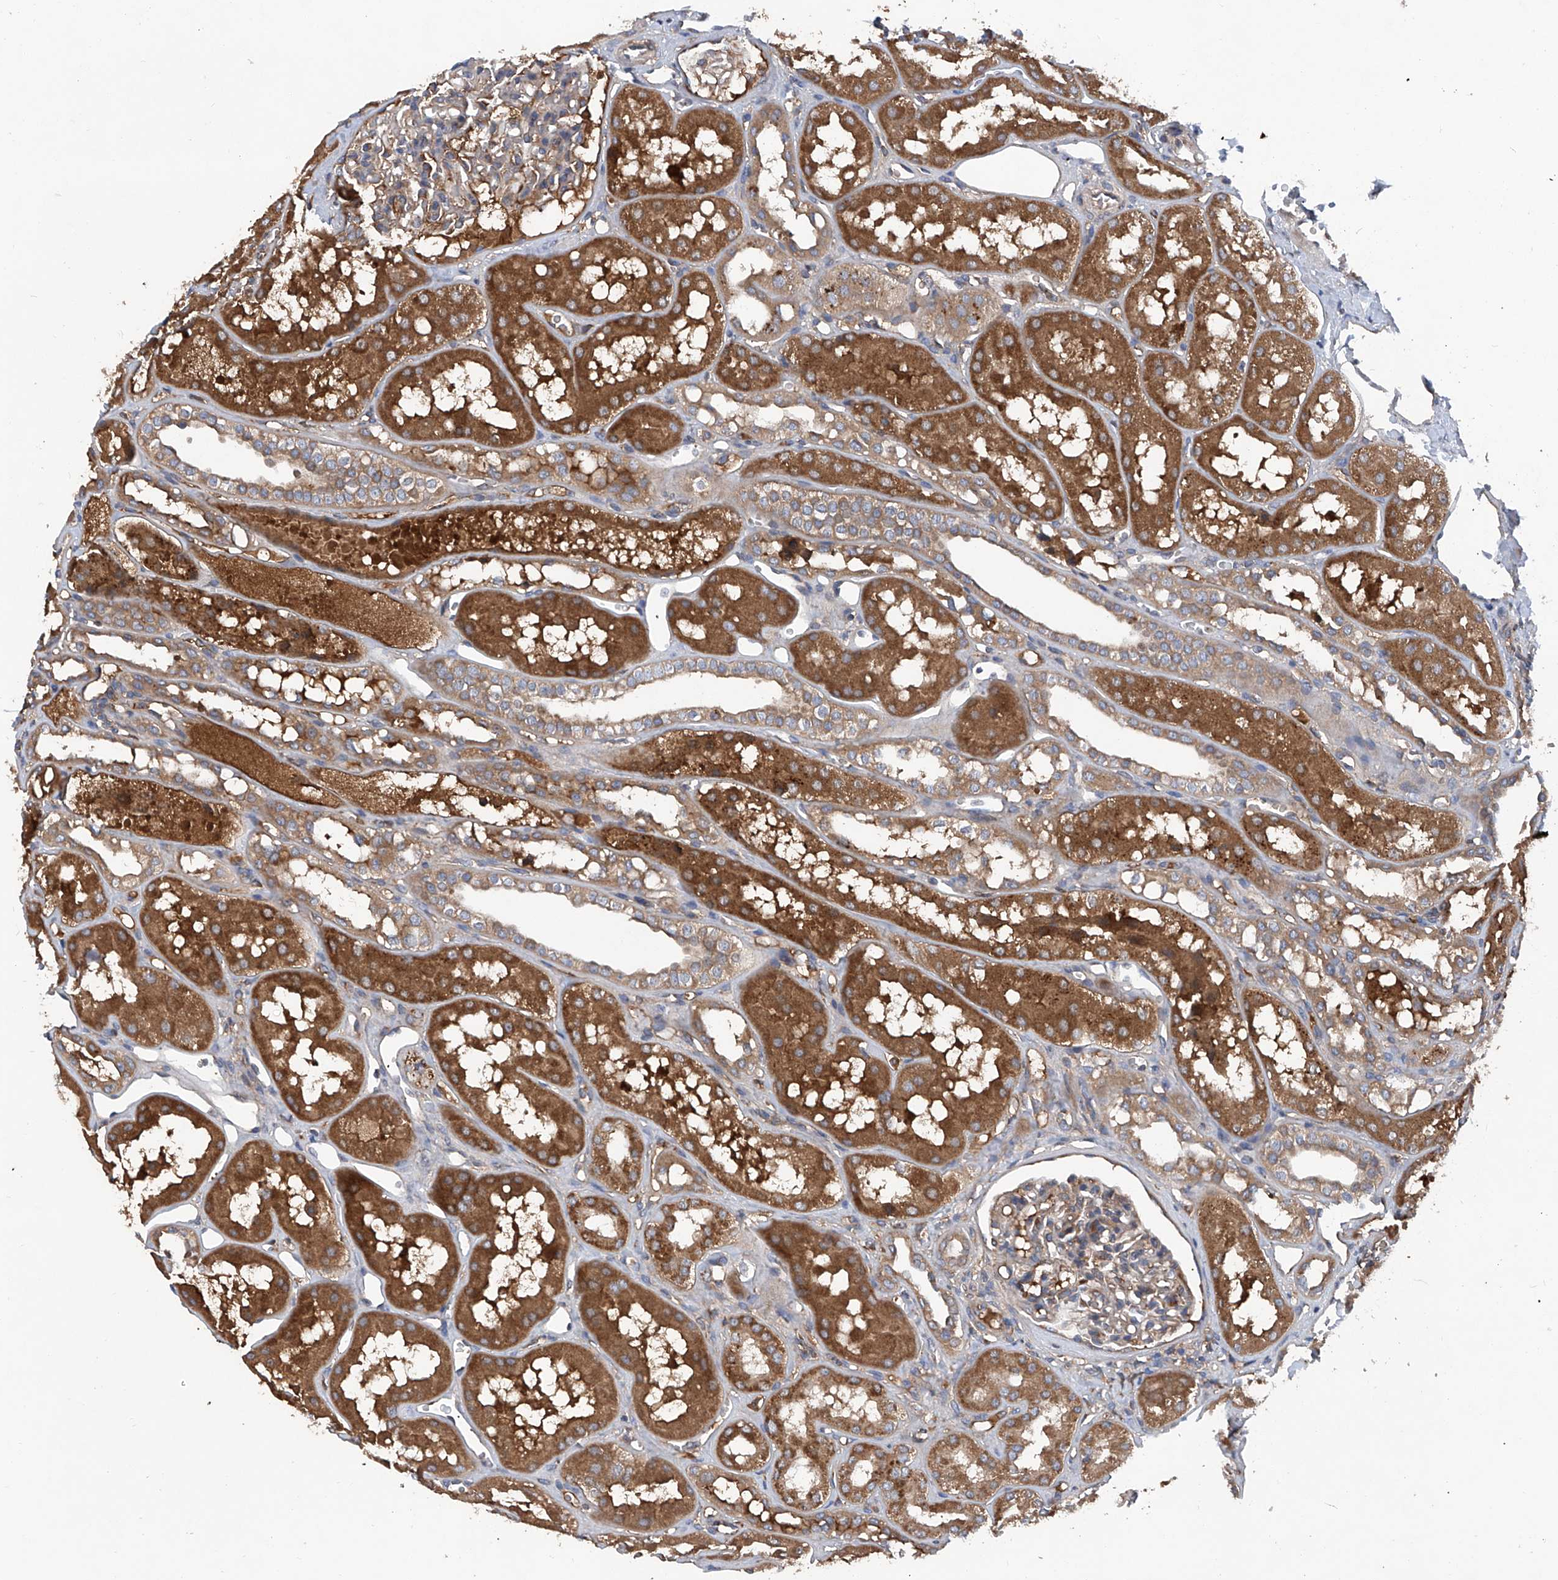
{"staining": {"intensity": "moderate", "quantity": "<25%", "location": "cytoplasmic/membranous"}, "tissue": "kidney", "cell_type": "Cells in glomeruli", "image_type": "normal", "snomed": [{"axis": "morphology", "description": "Normal tissue, NOS"}, {"axis": "topography", "description": "Kidney"}], "caption": "Unremarkable kidney was stained to show a protein in brown. There is low levels of moderate cytoplasmic/membranous positivity in about <25% of cells in glomeruli.", "gene": "ASCC3", "patient": {"sex": "male", "age": 16}}